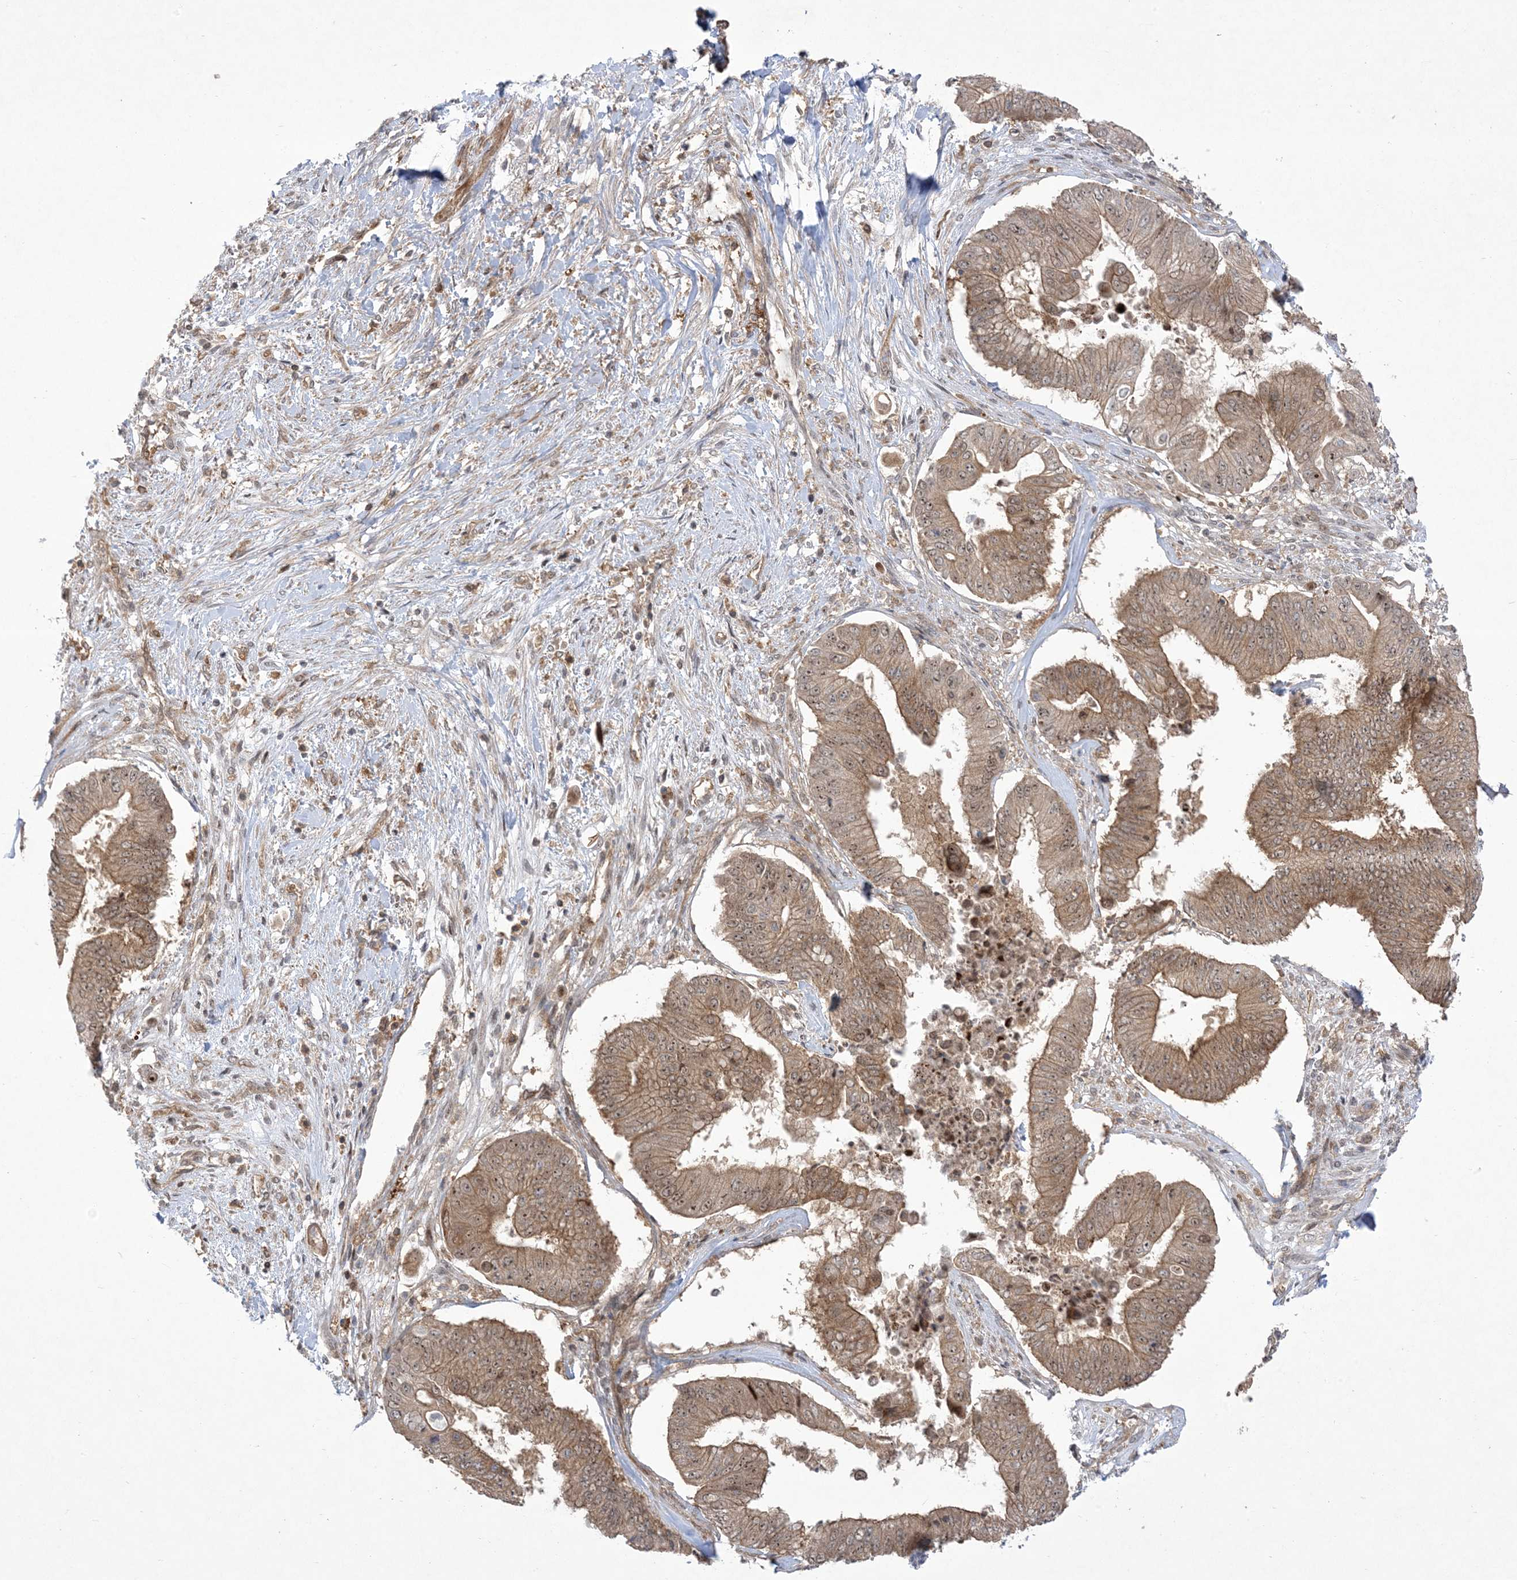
{"staining": {"intensity": "moderate", "quantity": ">75%", "location": "cytoplasmic/membranous,nuclear"}, "tissue": "pancreatic cancer", "cell_type": "Tumor cells", "image_type": "cancer", "snomed": [{"axis": "morphology", "description": "Adenocarcinoma, NOS"}, {"axis": "topography", "description": "Pancreas"}], "caption": "A medium amount of moderate cytoplasmic/membranous and nuclear positivity is seen in approximately >75% of tumor cells in pancreatic cancer (adenocarcinoma) tissue. (IHC, brightfield microscopy, high magnification).", "gene": "SOGA3", "patient": {"sex": "female", "age": 77}}